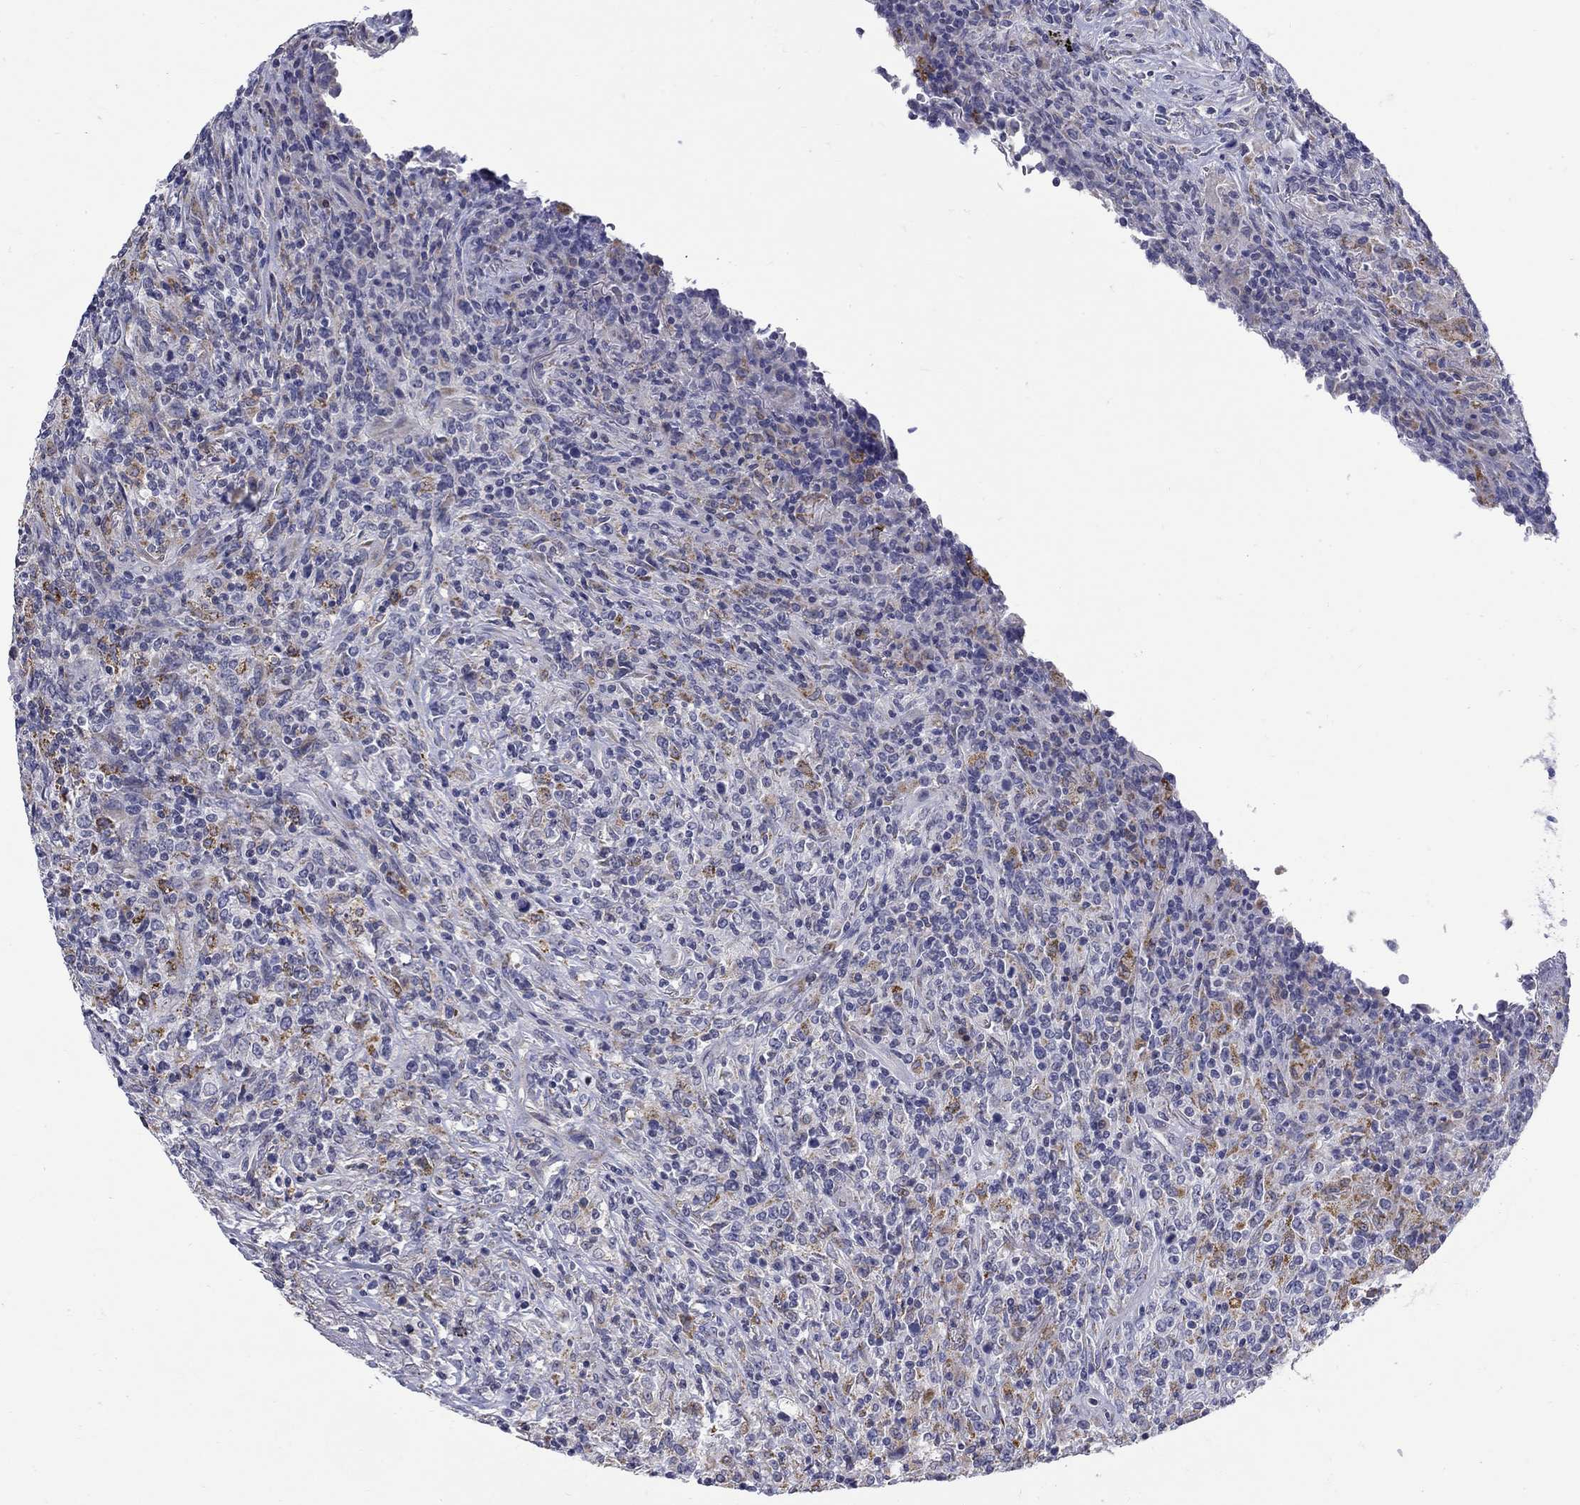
{"staining": {"intensity": "negative", "quantity": "none", "location": "none"}, "tissue": "lymphoma", "cell_type": "Tumor cells", "image_type": "cancer", "snomed": [{"axis": "morphology", "description": "Malignant lymphoma, non-Hodgkin's type, High grade"}, {"axis": "topography", "description": "Lung"}], "caption": "Immunohistochemistry of malignant lymphoma, non-Hodgkin's type (high-grade) reveals no expression in tumor cells.", "gene": "ABCA4", "patient": {"sex": "male", "age": 79}}